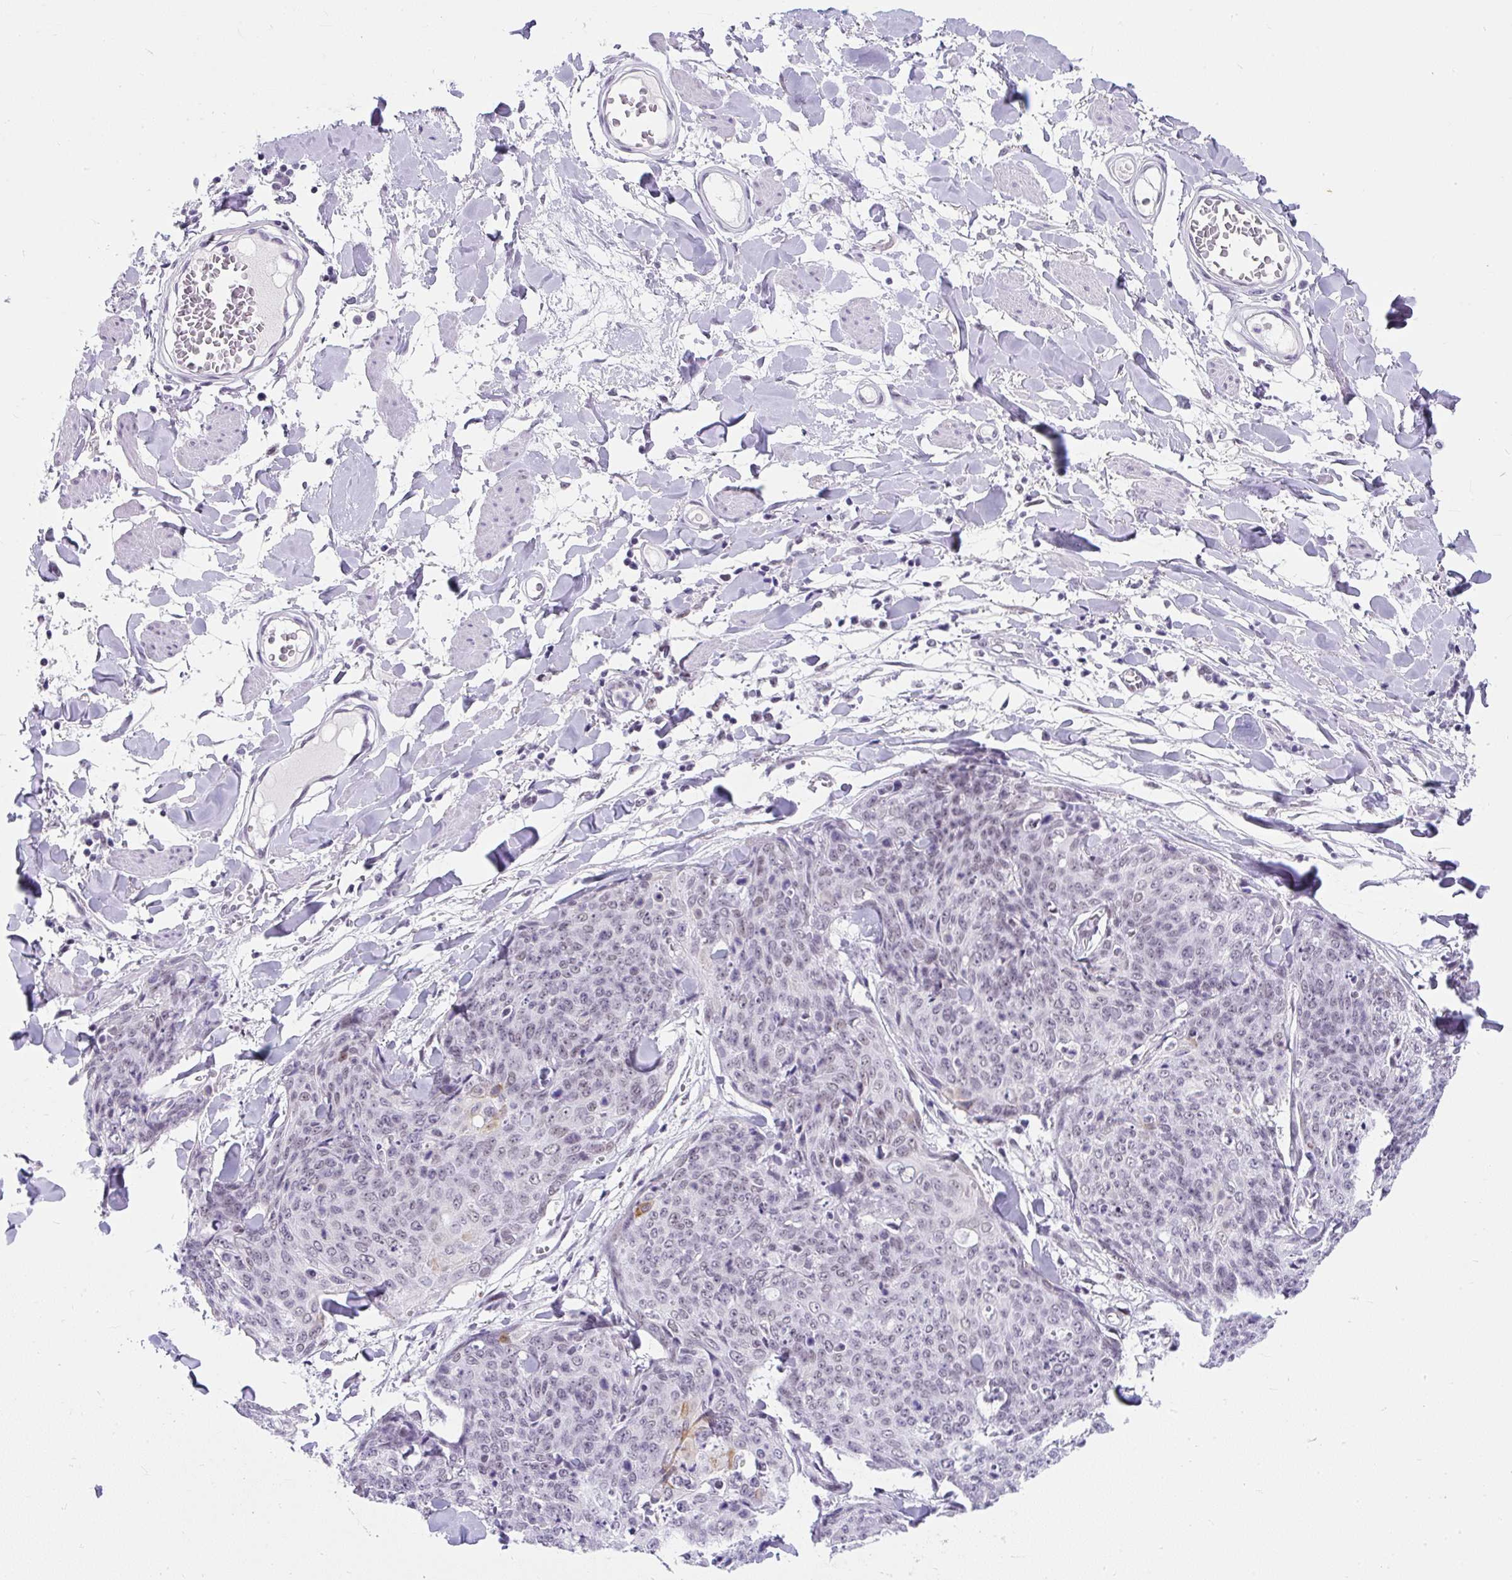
{"staining": {"intensity": "negative", "quantity": "none", "location": "none"}, "tissue": "skin cancer", "cell_type": "Tumor cells", "image_type": "cancer", "snomed": [{"axis": "morphology", "description": "Squamous cell carcinoma, NOS"}, {"axis": "topography", "description": "Skin"}, {"axis": "topography", "description": "Vulva"}], "caption": "High power microscopy histopathology image of an IHC micrograph of squamous cell carcinoma (skin), revealing no significant staining in tumor cells.", "gene": "PLCXD2", "patient": {"sex": "female", "age": 85}}